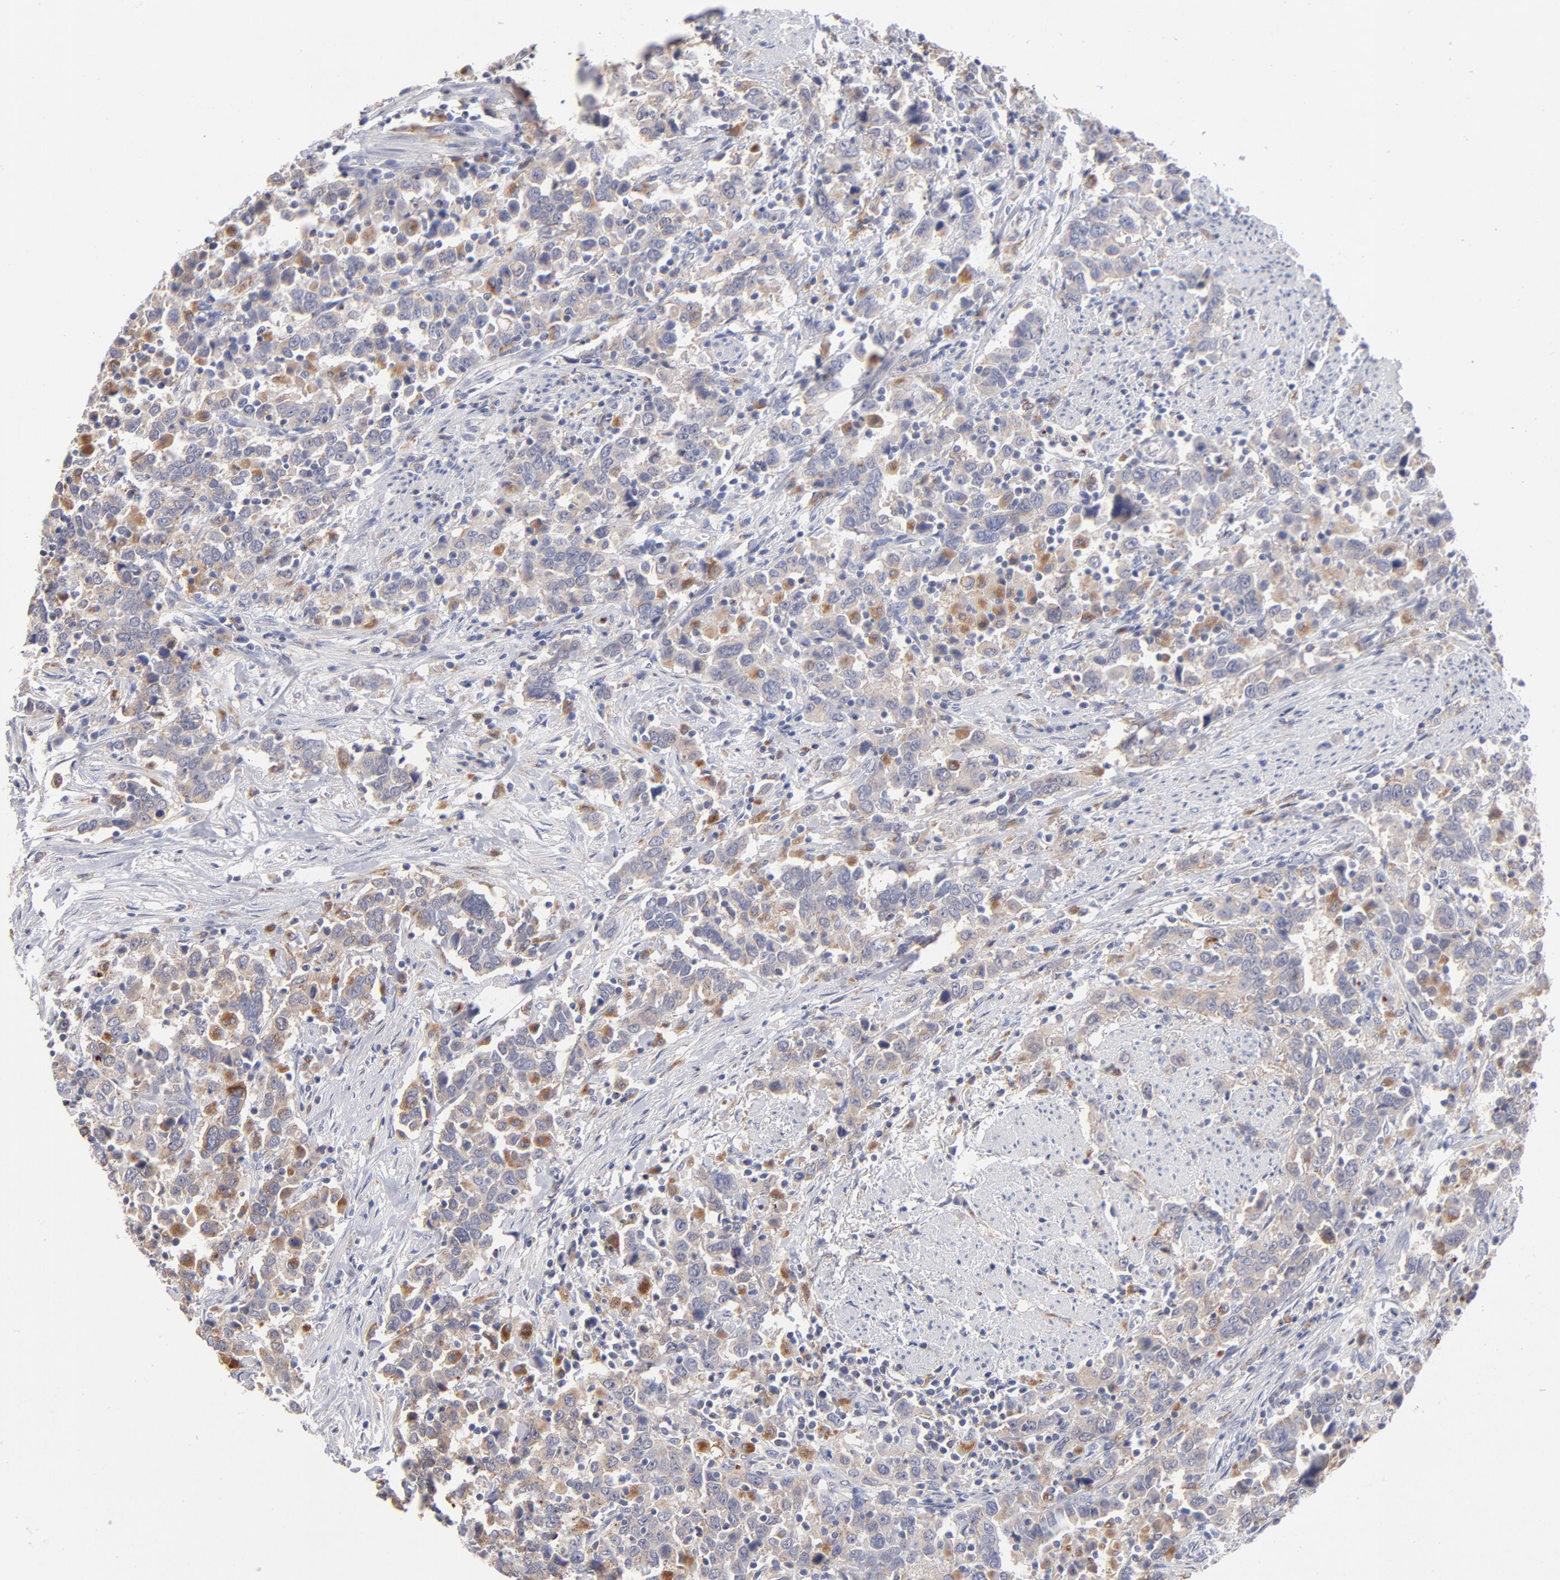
{"staining": {"intensity": "weak", "quantity": "<25%", "location": "cytoplasmic/membranous"}, "tissue": "urothelial cancer", "cell_type": "Tumor cells", "image_type": "cancer", "snomed": [{"axis": "morphology", "description": "Urothelial carcinoma, High grade"}, {"axis": "topography", "description": "Urinary bladder"}], "caption": "Tumor cells are negative for brown protein staining in urothelial carcinoma (high-grade).", "gene": "RRAGB", "patient": {"sex": "male", "age": 61}}